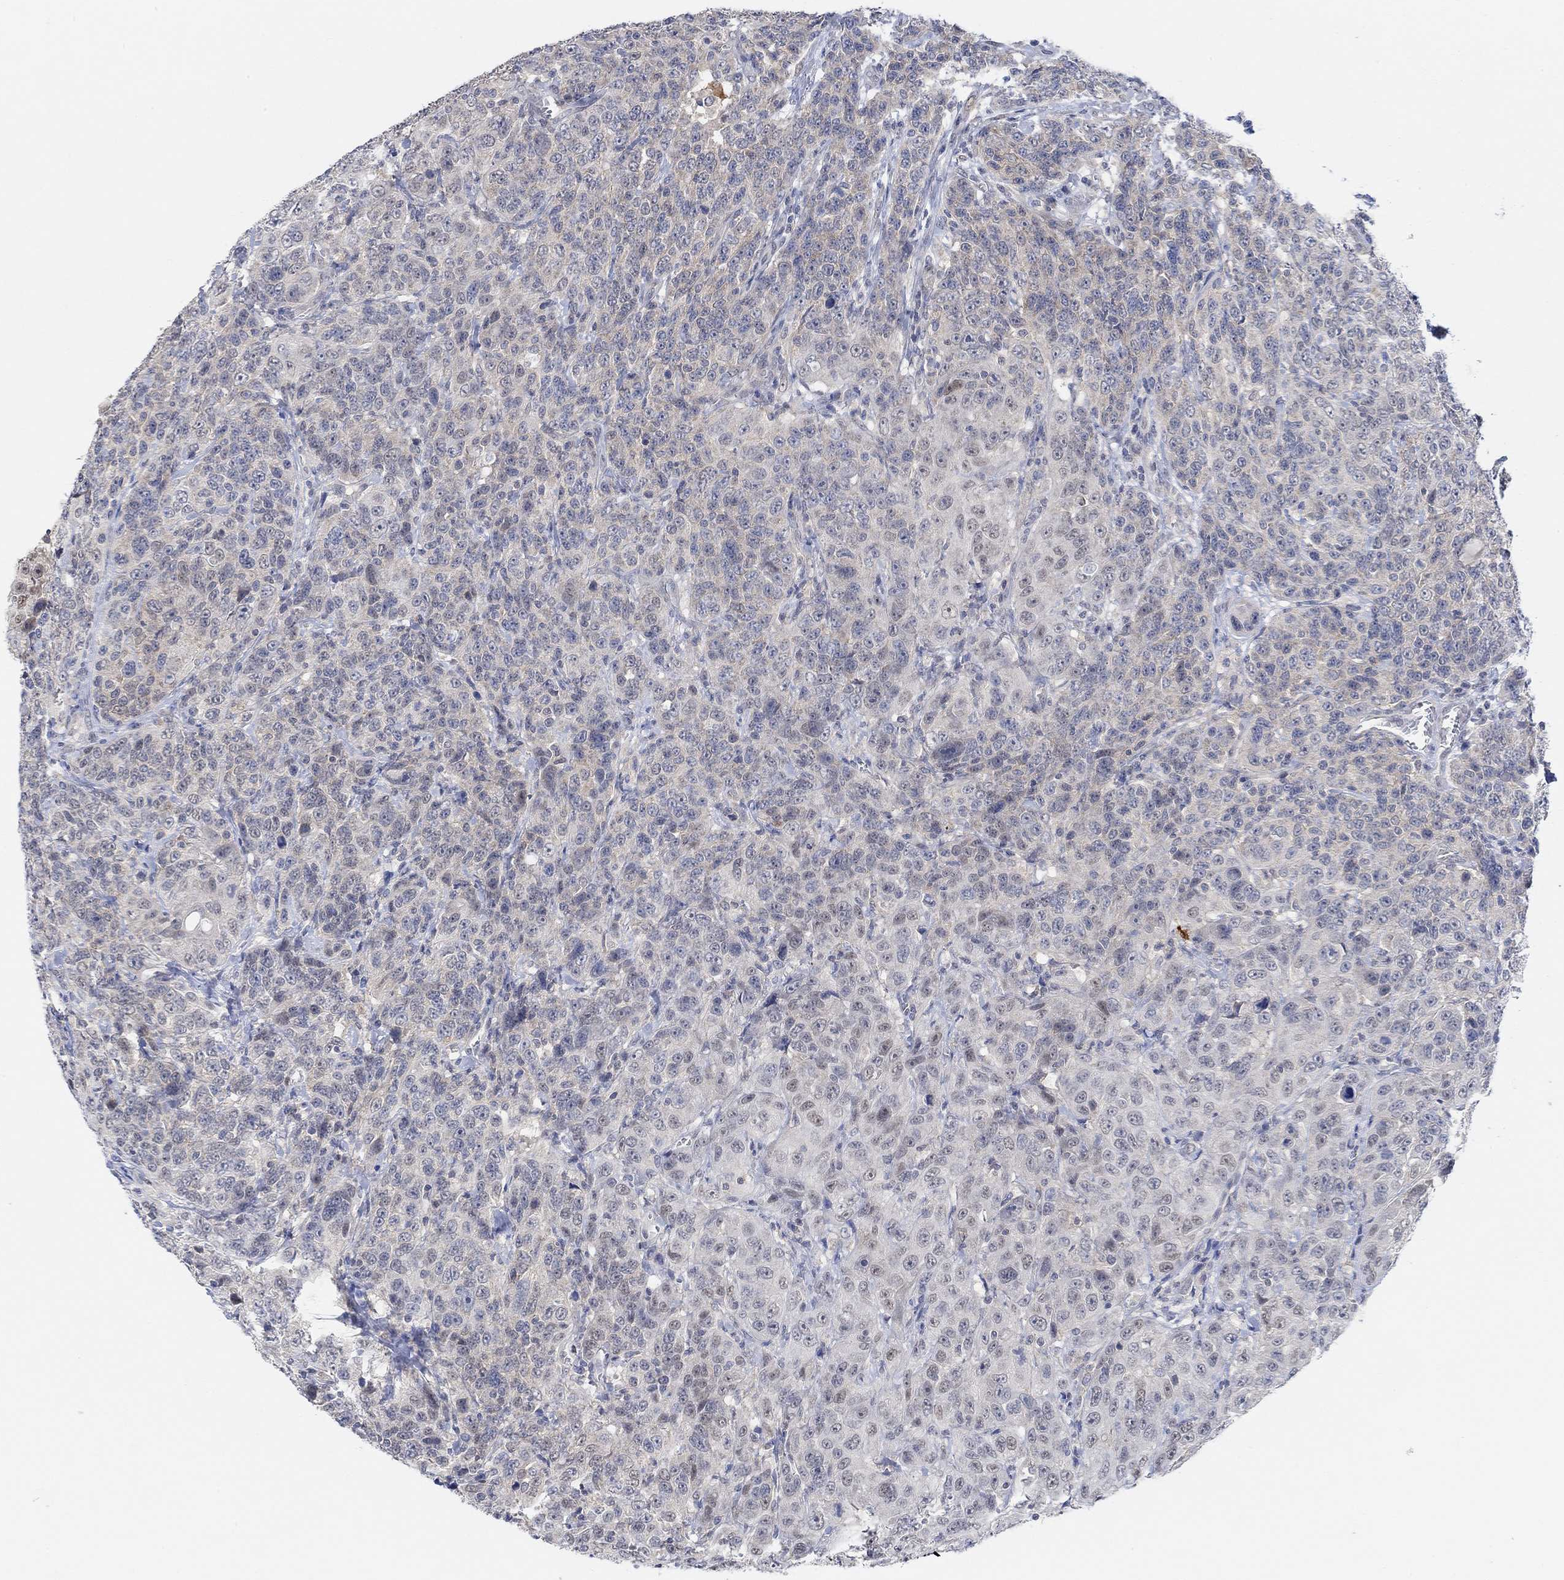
{"staining": {"intensity": "negative", "quantity": "none", "location": "none"}, "tissue": "urothelial cancer", "cell_type": "Tumor cells", "image_type": "cancer", "snomed": [{"axis": "morphology", "description": "Urothelial carcinoma, NOS"}, {"axis": "morphology", "description": "Urothelial carcinoma, High grade"}, {"axis": "topography", "description": "Urinary bladder"}], "caption": "There is no significant positivity in tumor cells of urothelial carcinoma (high-grade). Nuclei are stained in blue.", "gene": "RIMS1", "patient": {"sex": "female", "age": 73}}